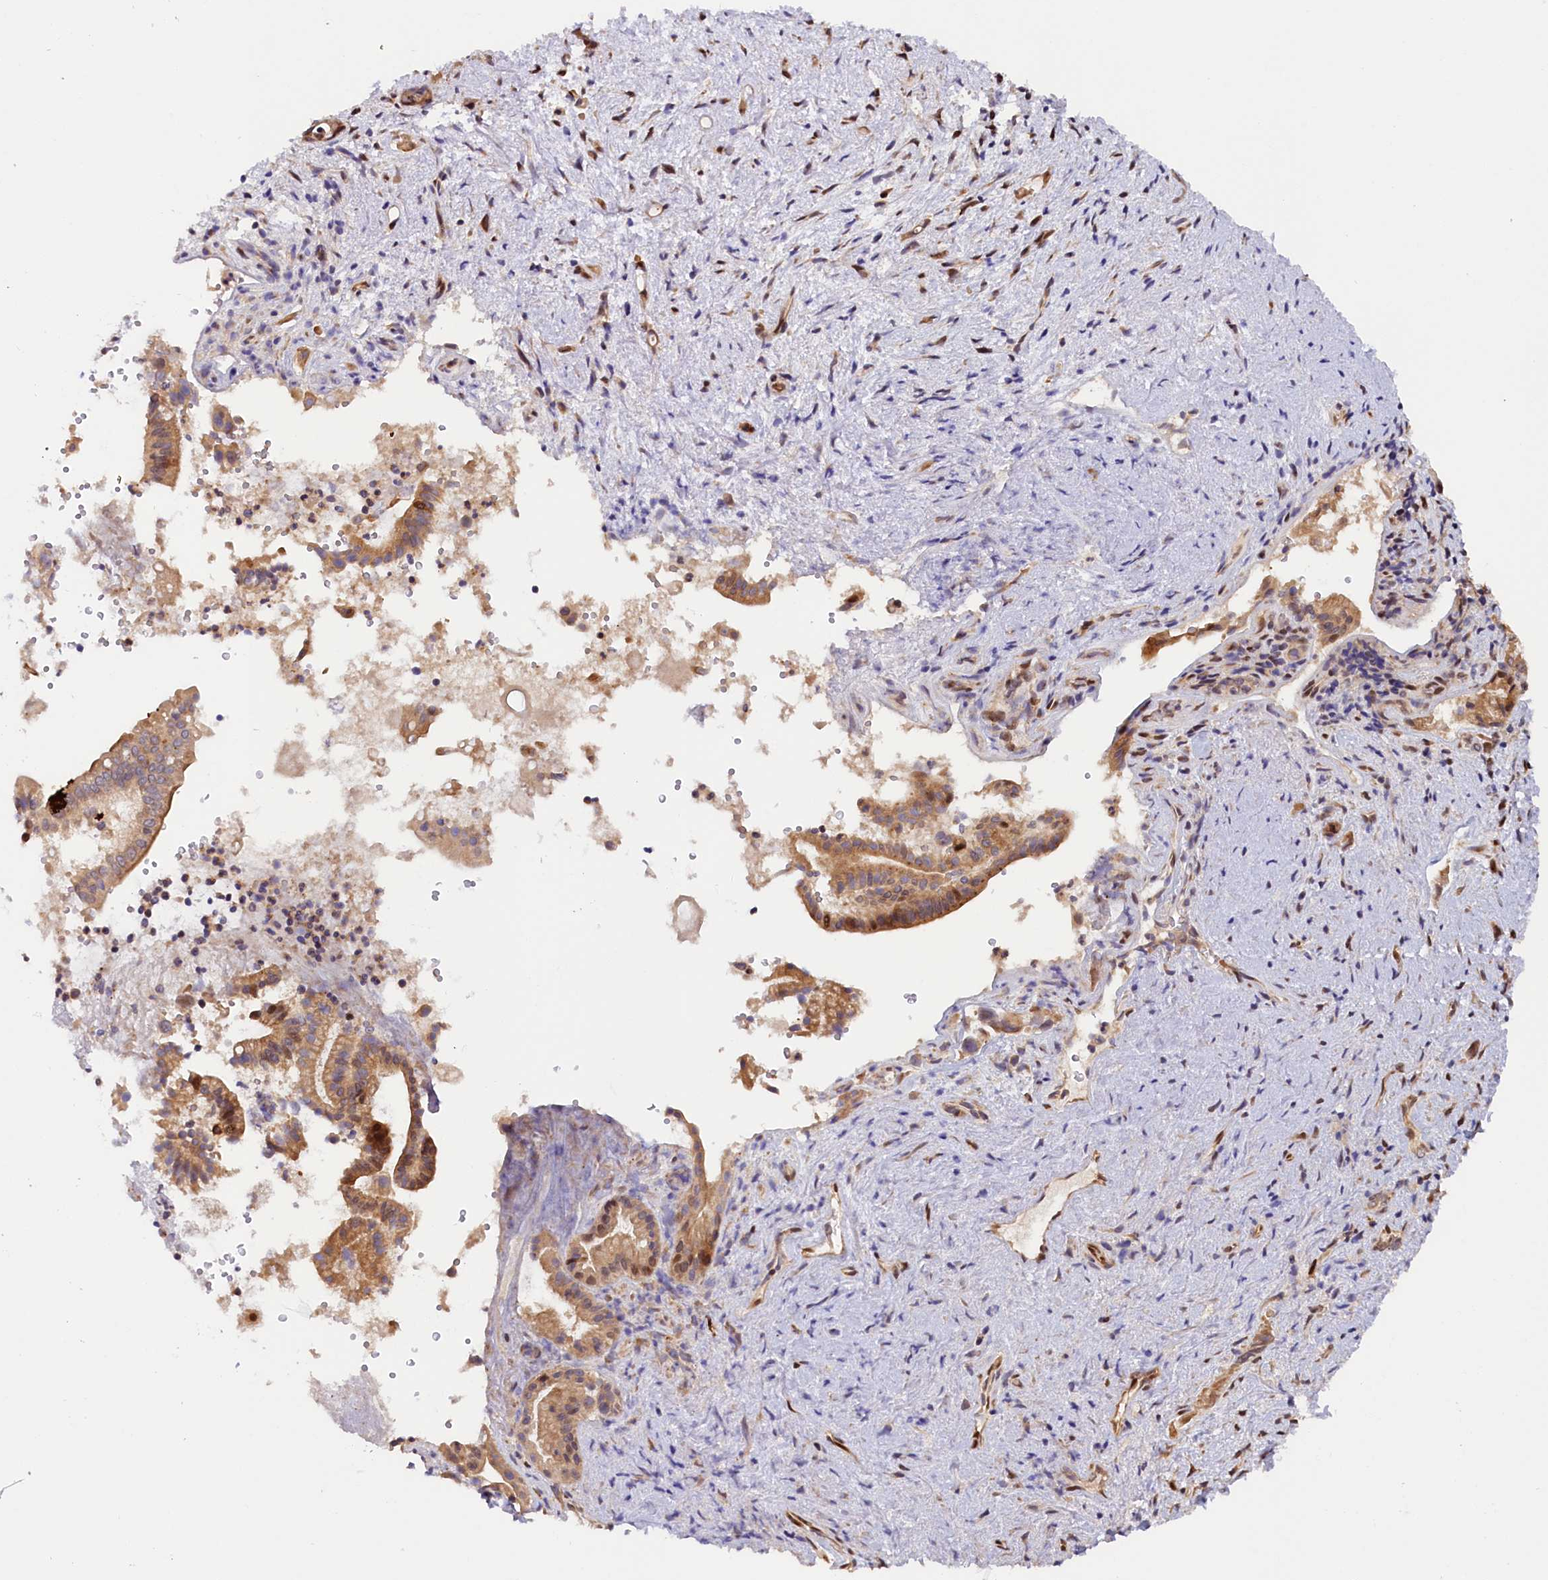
{"staining": {"intensity": "strong", "quantity": ">75%", "location": "cytoplasmic/membranous,nuclear"}, "tissue": "pancreatic cancer", "cell_type": "Tumor cells", "image_type": "cancer", "snomed": [{"axis": "morphology", "description": "Adenocarcinoma, NOS"}, {"axis": "topography", "description": "Pancreas"}], "caption": "The photomicrograph demonstrates immunohistochemical staining of pancreatic cancer (adenocarcinoma). There is strong cytoplasmic/membranous and nuclear positivity is seen in approximately >75% of tumor cells. (brown staining indicates protein expression, while blue staining denotes nuclei).", "gene": "ANKRD24", "patient": {"sex": "female", "age": 77}}